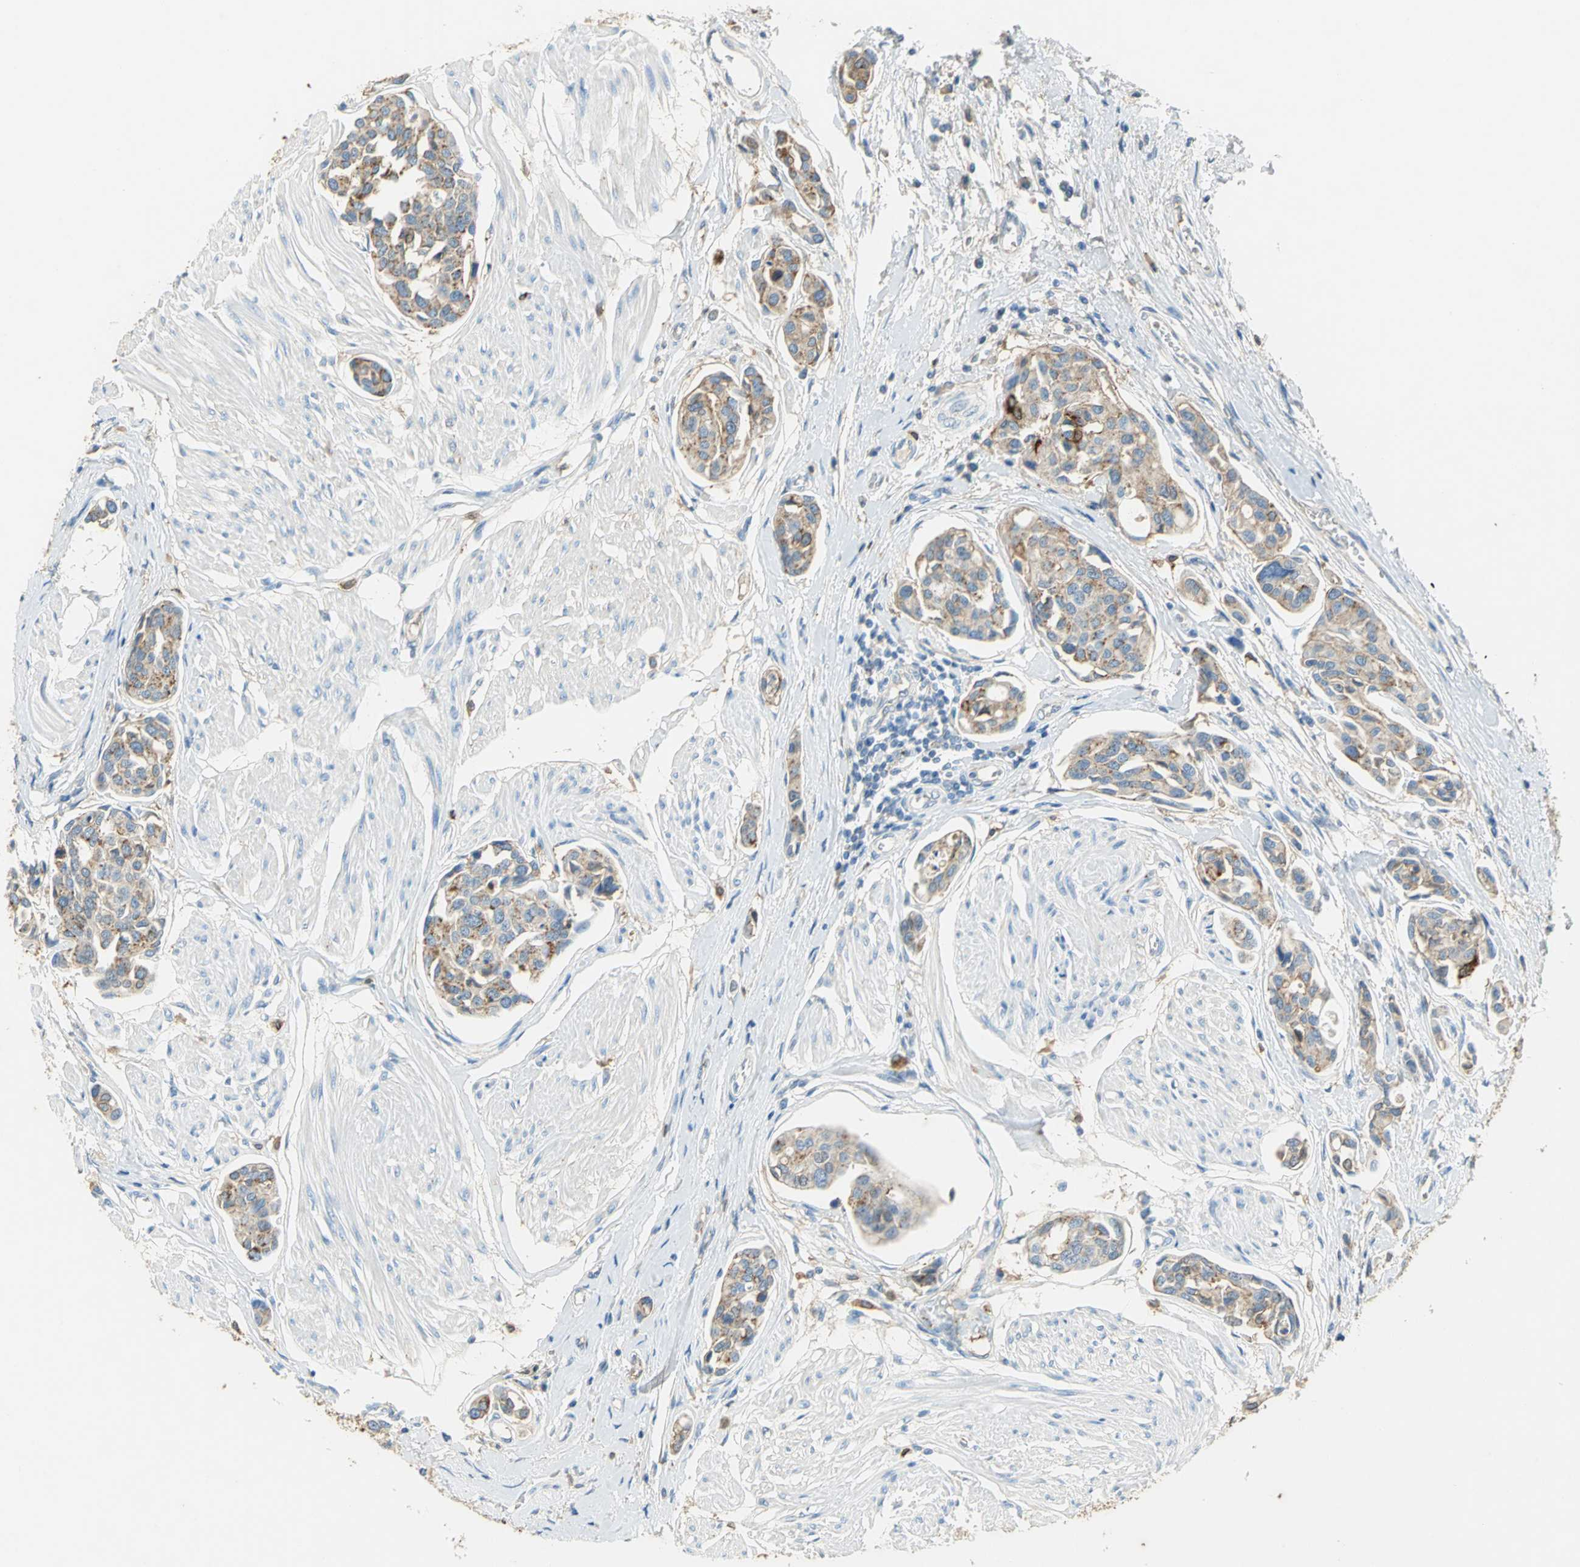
{"staining": {"intensity": "weak", "quantity": ">75%", "location": "cytoplasmic/membranous"}, "tissue": "urothelial cancer", "cell_type": "Tumor cells", "image_type": "cancer", "snomed": [{"axis": "morphology", "description": "Urothelial carcinoma, High grade"}, {"axis": "topography", "description": "Urinary bladder"}], "caption": "An image showing weak cytoplasmic/membranous positivity in about >75% of tumor cells in high-grade urothelial carcinoma, as visualized by brown immunohistochemical staining.", "gene": "ANXA4", "patient": {"sex": "male", "age": 78}}